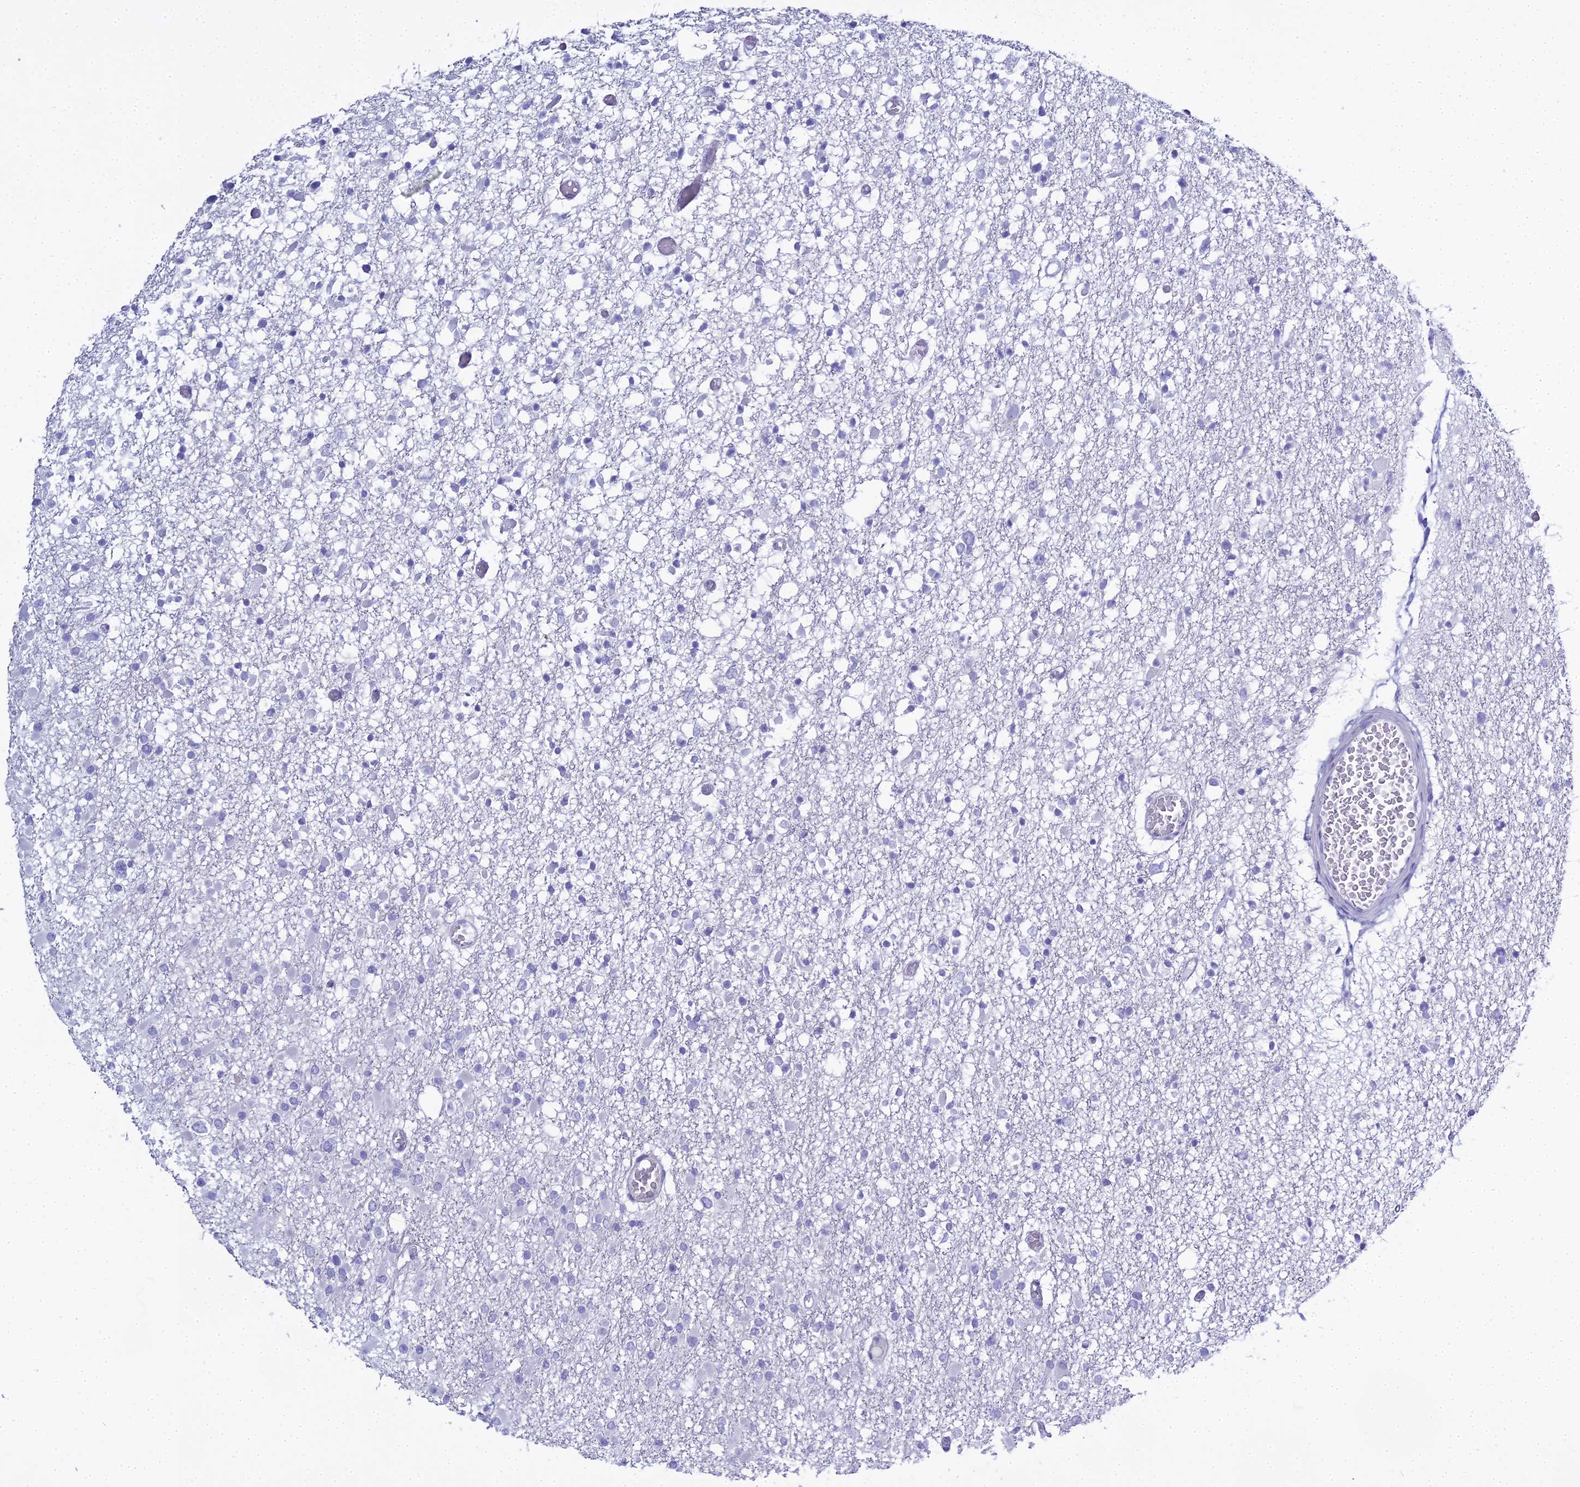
{"staining": {"intensity": "negative", "quantity": "none", "location": "none"}, "tissue": "glioma", "cell_type": "Tumor cells", "image_type": "cancer", "snomed": [{"axis": "morphology", "description": "Glioma, malignant, Low grade"}, {"axis": "topography", "description": "Brain"}], "caption": "The image displays no staining of tumor cells in malignant glioma (low-grade).", "gene": "S100A7", "patient": {"sex": "female", "age": 22}}